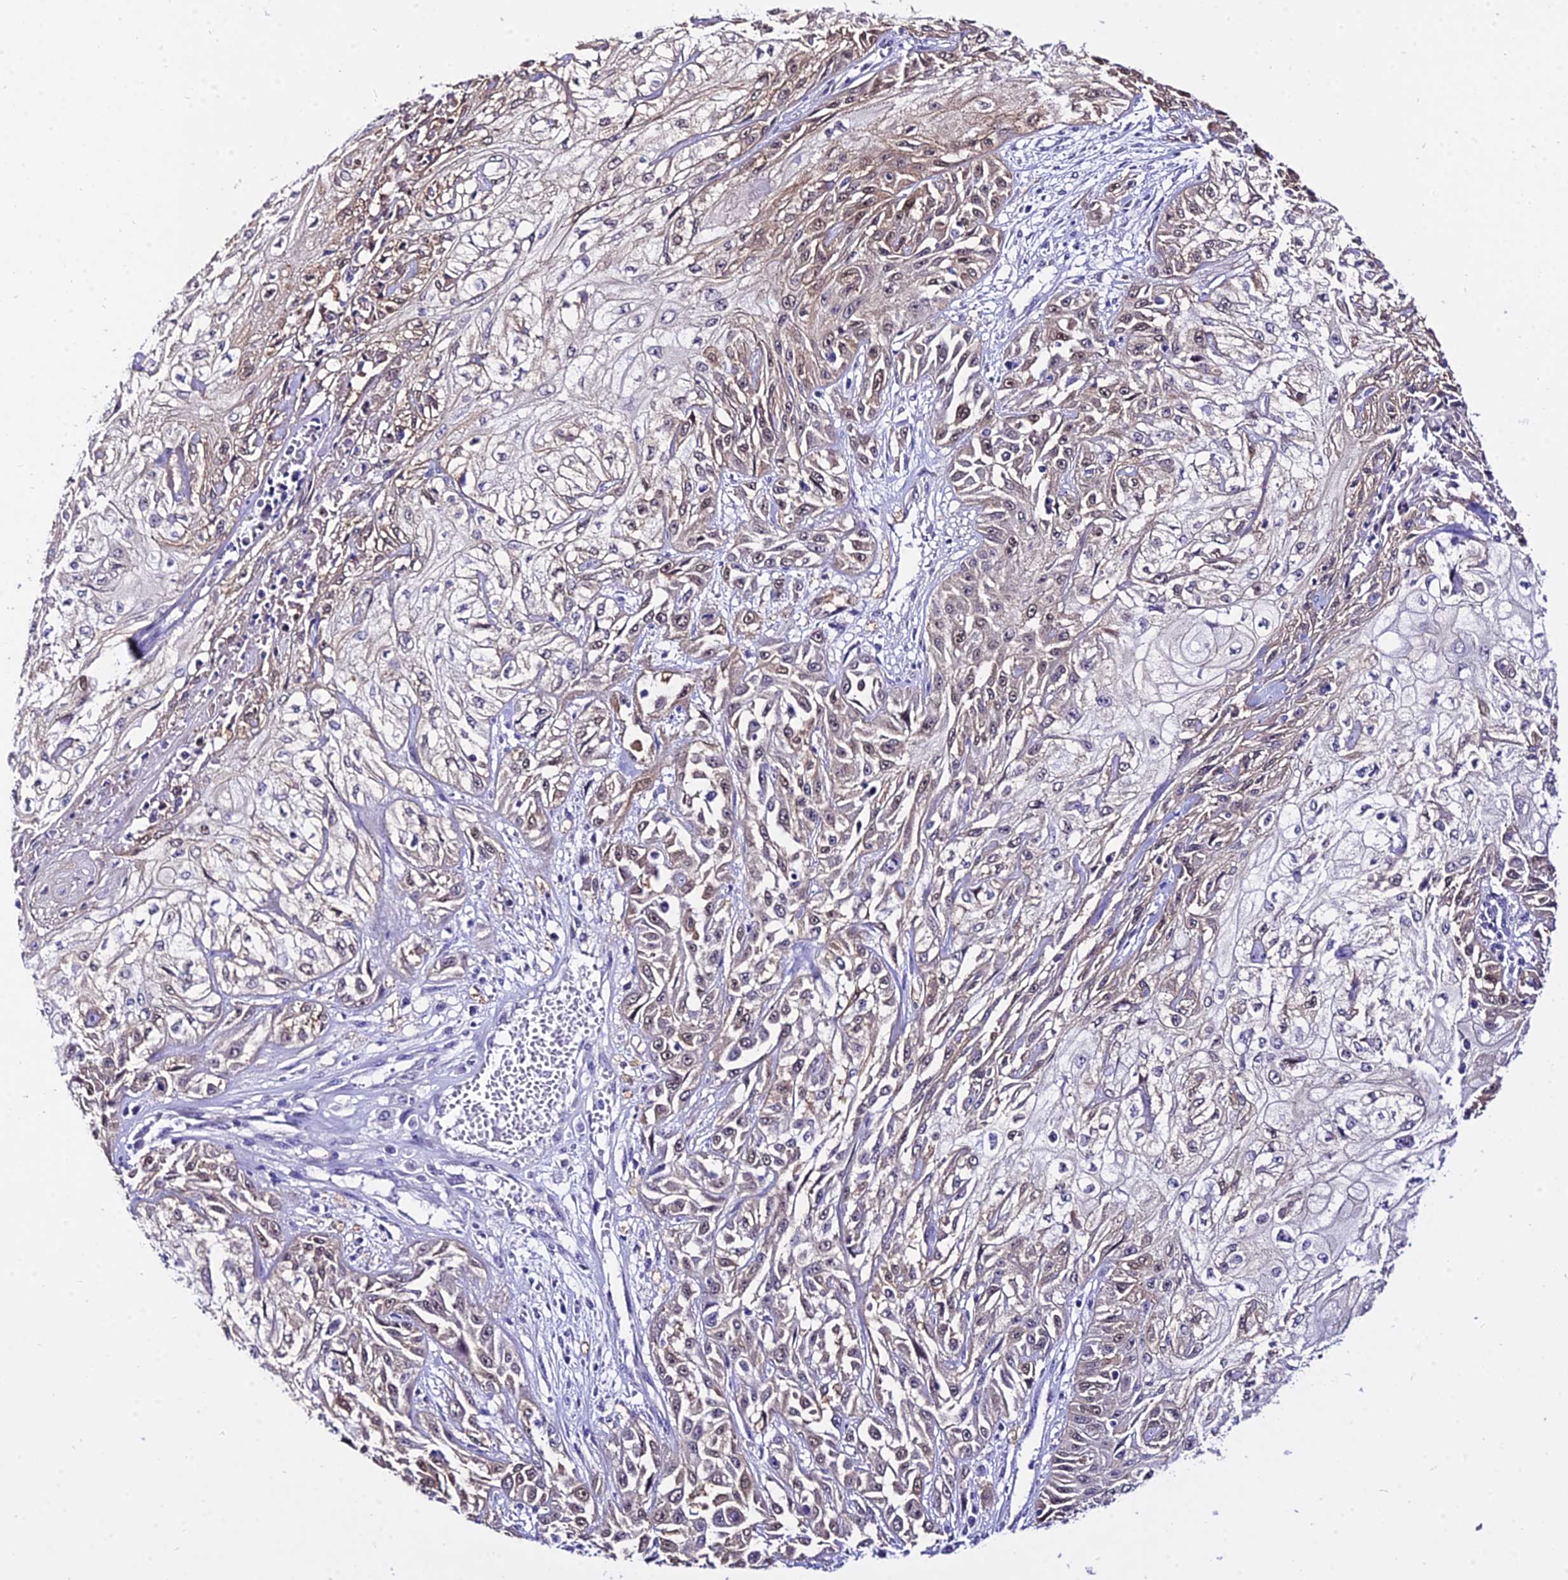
{"staining": {"intensity": "moderate", "quantity": ">75%", "location": "cytoplasmic/membranous,nuclear"}, "tissue": "skin cancer", "cell_type": "Tumor cells", "image_type": "cancer", "snomed": [{"axis": "morphology", "description": "Squamous cell carcinoma, NOS"}, {"axis": "morphology", "description": "Squamous cell carcinoma, metastatic, NOS"}, {"axis": "topography", "description": "Skin"}, {"axis": "topography", "description": "Lymph node"}], "caption": "Protein staining reveals moderate cytoplasmic/membranous and nuclear positivity in approximately >75% of tumor cells in skin cancer (metastatic squamous cell carcinoma). (DAB (3,3'-diaminobenzidine) = brown stain, brightfield microscopy at high magnification).", "gene": "POLR2I", "patient": {"sex": "male", "age": 75}}